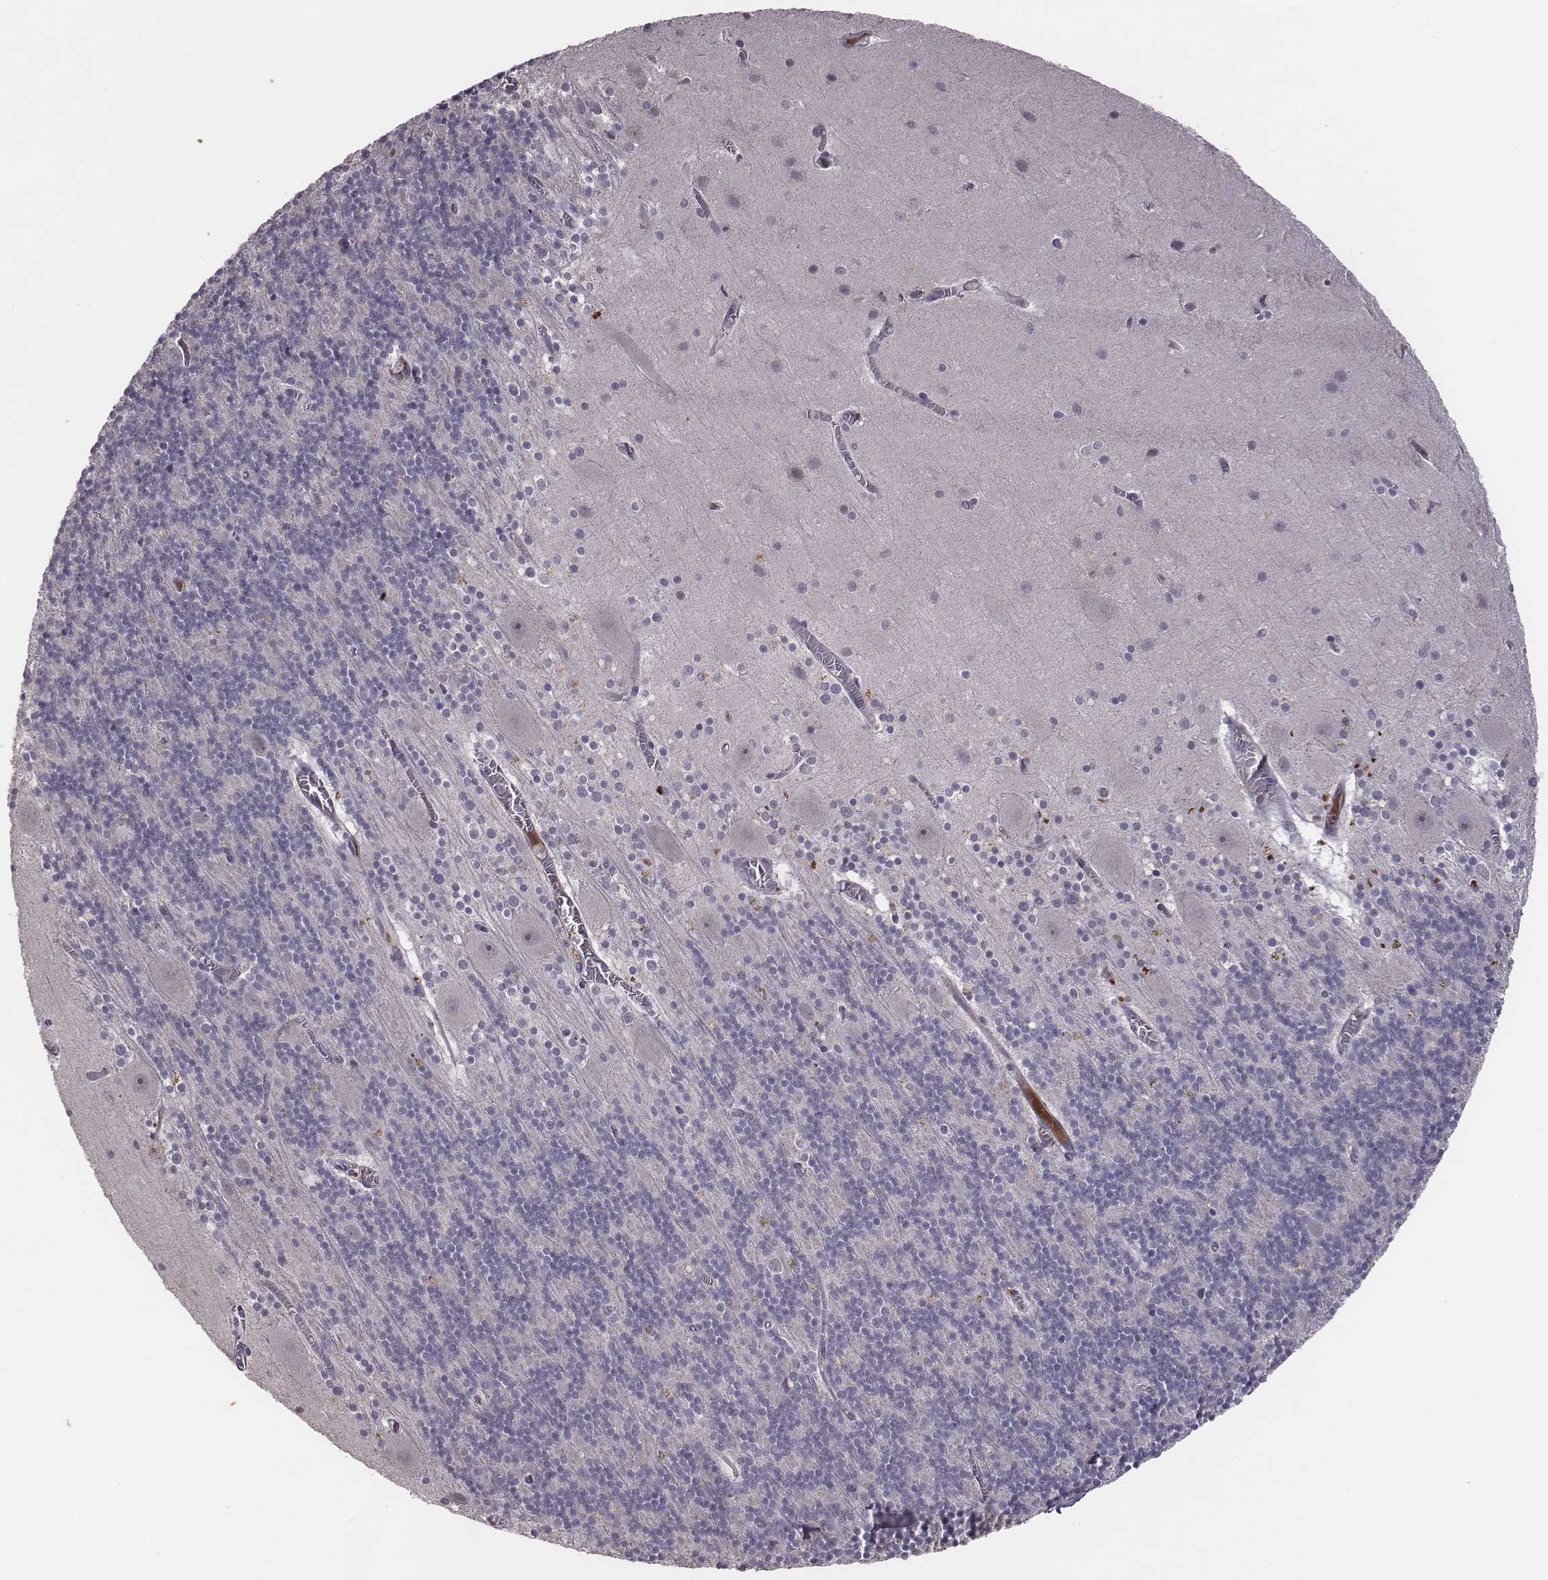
{"staining": {"intensity": "negative", "quantity": "none", "location": "none"}, "tissue": "cerebellum", "cell_type": "Cells in granular layer", "image_type": "normal", "snomed": [{"axis": "morphology", "description": "Normal tissue, NOS"}, {"axis": "topography", "description": "Cerebellum"}], "caption": "Immunohistochemistry of normal human cerebellum displays no positivity in cells in granular layer.", "gene": "SLC22A6", "patient": {"sex": "male", "age": 70}}